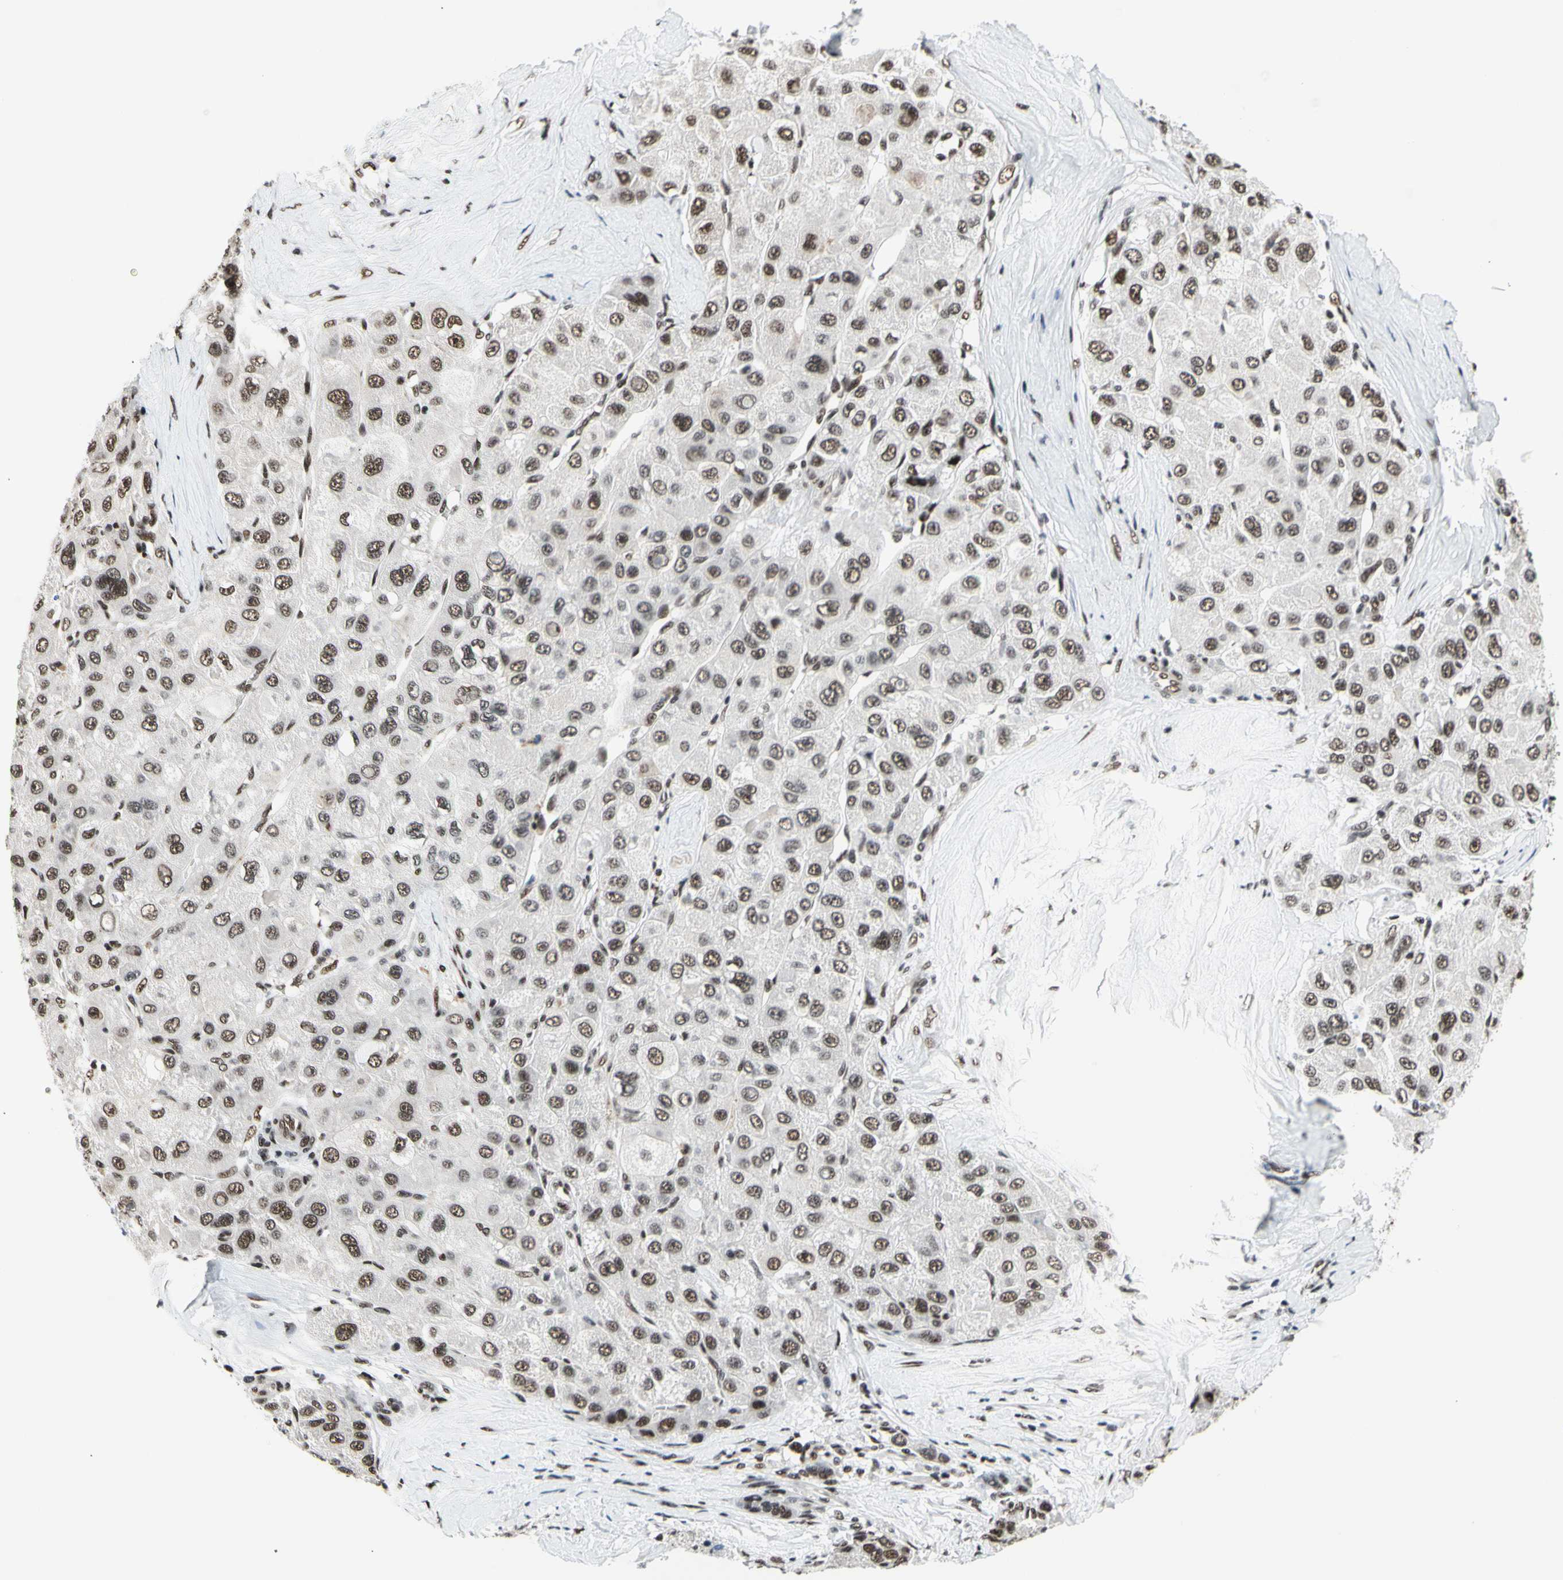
{"staining": {"intensity": "moderate", "quantity": ">75%", "location": "nuclear"}, "tissue": "liver cancer", "cell_type": "Tumor cells", "image_type": "cancer", "snomed": [{"axis": "morphology", "description": "Carcinoma, Hepatocellular, NOS"}, {"axis": "topography", "description": "Liver"}], "caption": "Moderate nuclear positivity is appreciated in about >75% of tumor cells in liver cancer (hepatocellular carcinoma).", "gene": "SRSF11", "patient": {"sex": "male", "age": 80}}